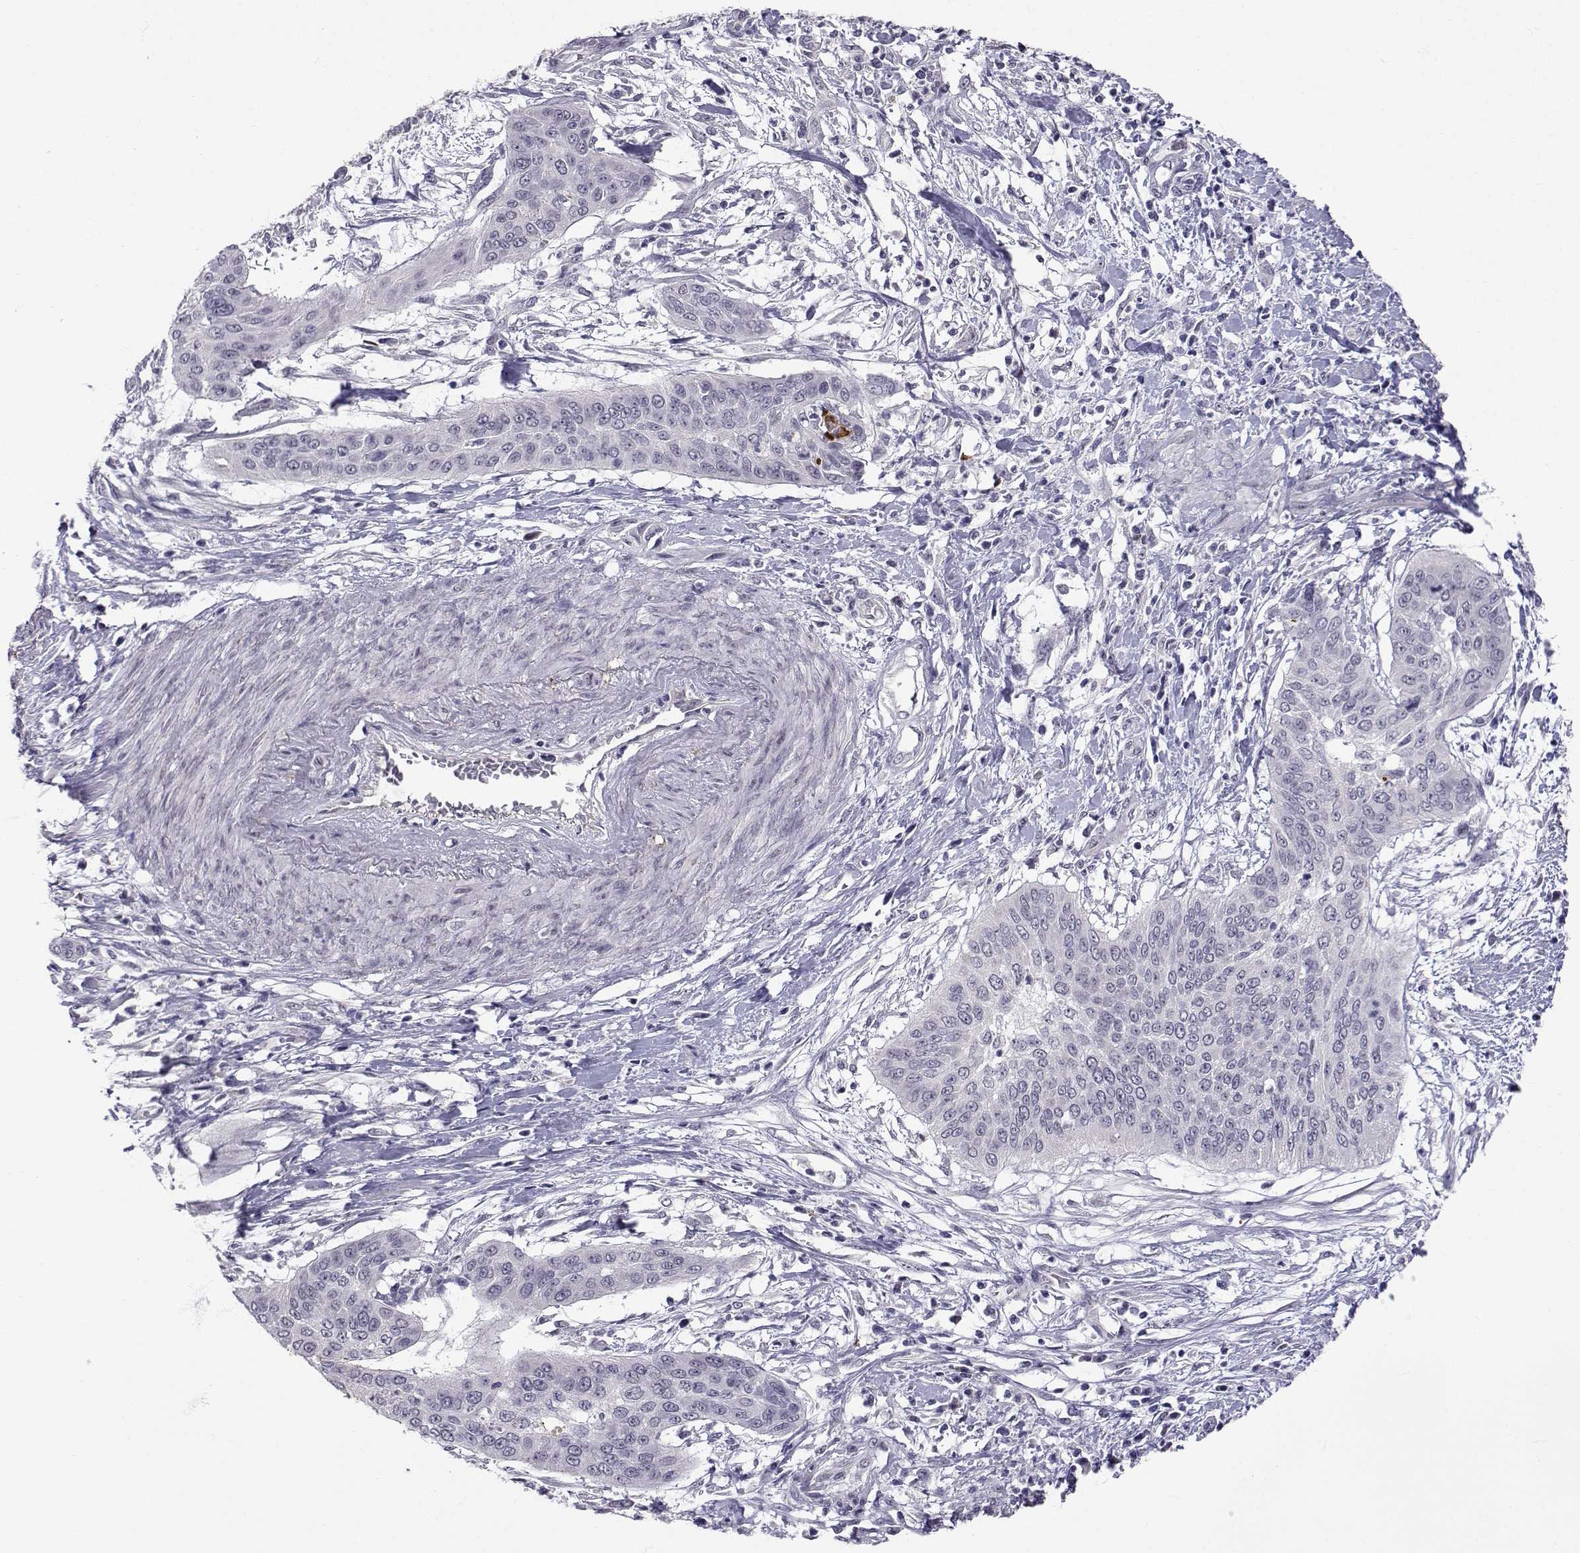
{"staining": {"intensity": "negative", "quantity": "none", "location": "none"}, "tissue": "cervical cancer", "cell_type": "Tumor cells", "image_type": "cancer", "snomed": [{"axis": "morphology", "description": "Squamous cell carcinoma, NOS"}, {"axis": "topography", "description": "Cervix"}], "caption": "There is no significant staining in tumor cells of cervical cancer.", "gene": "SLC6A3", "patient": {"sex": "female", "age": 39}}